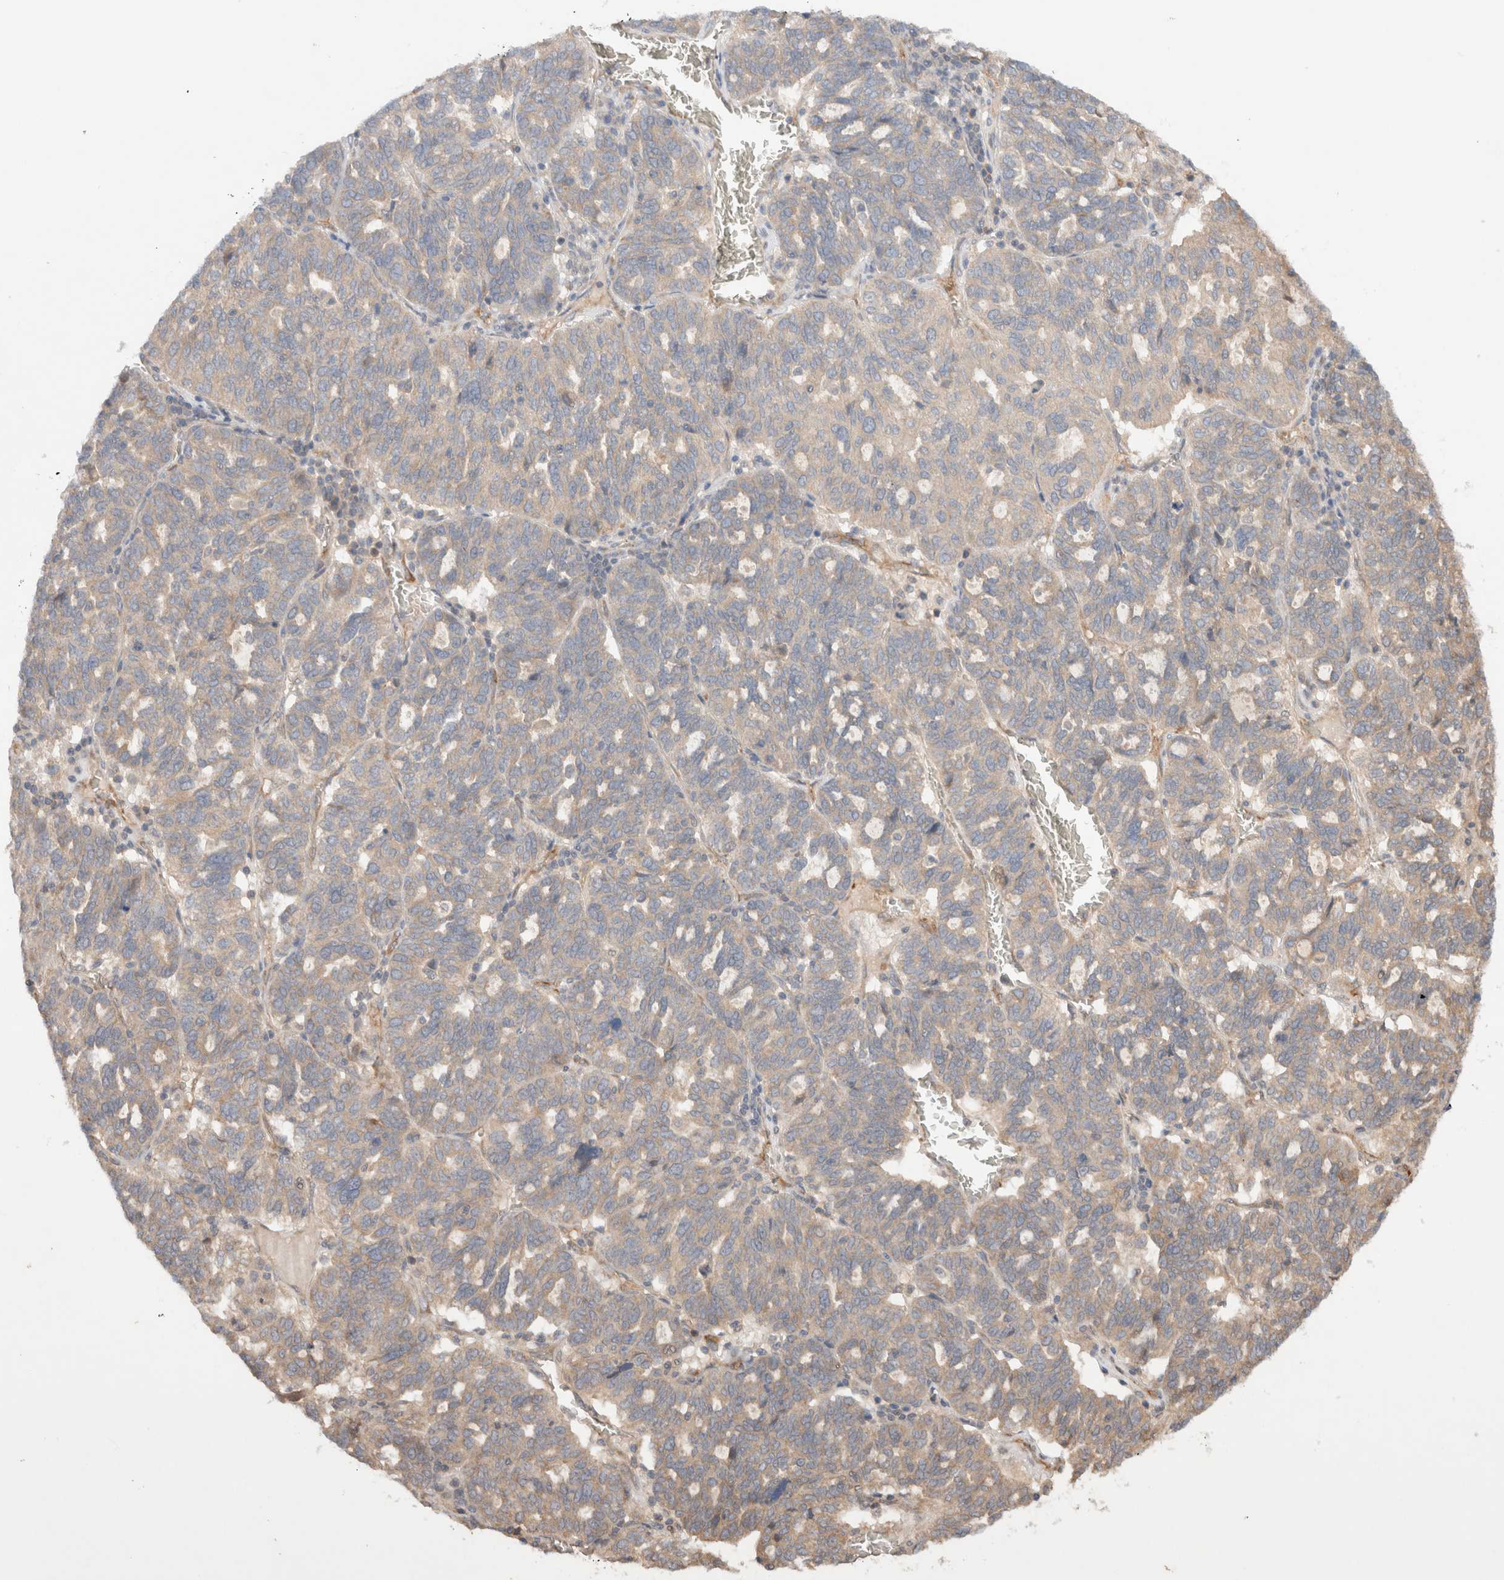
{"staining": {"intensity": "weak", "quantity": "25%-75%", "location": "cytoplasmic/membranous"}, "tissue": "ovarian cancer", "cell_type": "Tumor cells", "image_type": "cancer", "snomed": [{"axis": "morphology", "description": "Cystadenocarcinoma, serous, NOS"}, {"axis": "topography", "description": "Ovary"}], "caption": "Immunohistochemical staining of human ovarian serous cystadenocarcinoma reveals low levels of weak cytoplasmic/membranous protein expression in about 25%-75% of tumor cells.", "gene": "KLHL20", "patient": {"sex": "female", "age": 59}}